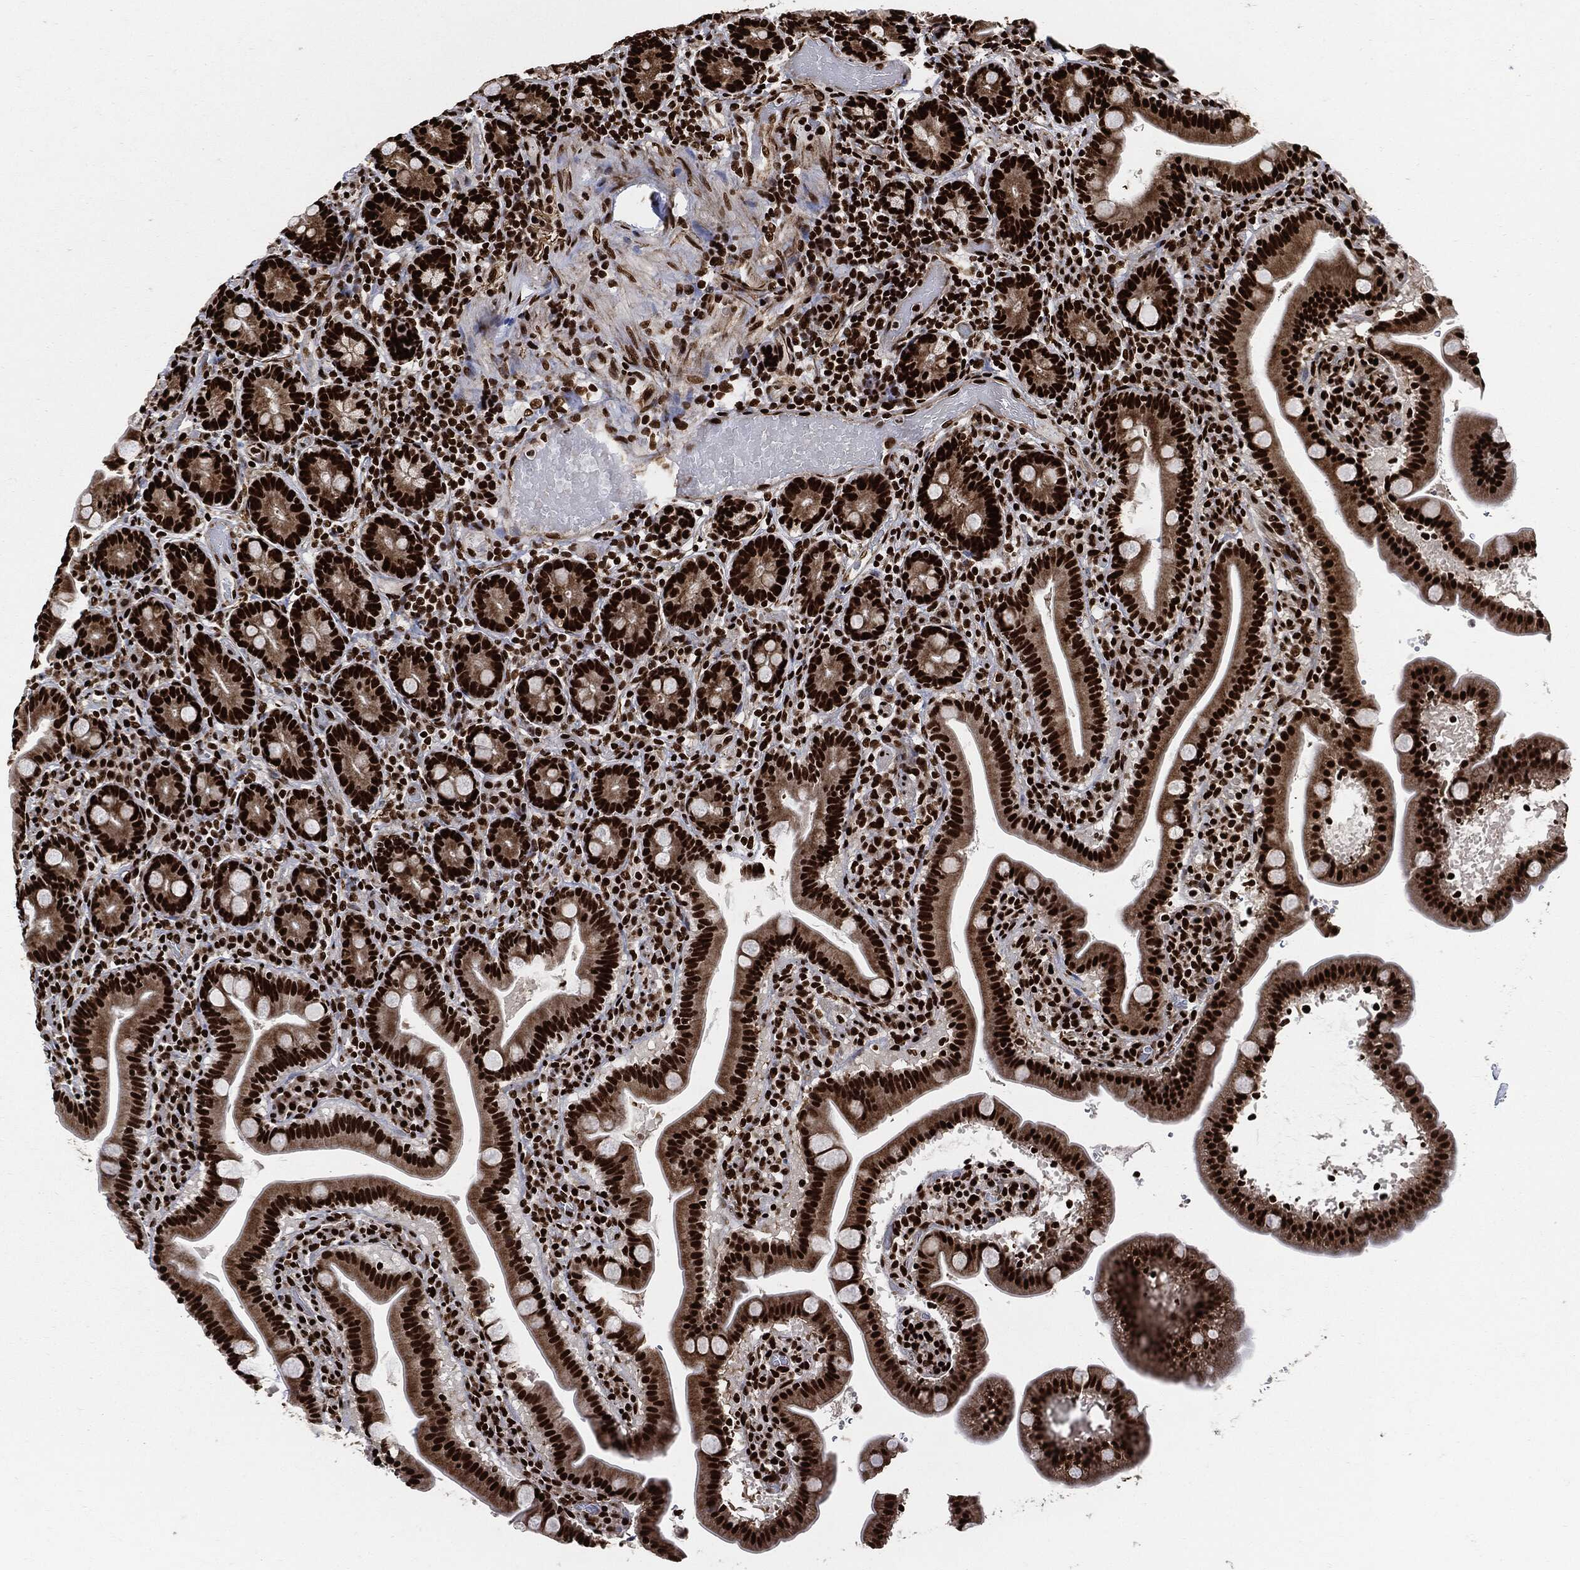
{"staining": {"intensity": "strong", "quantity": ">75%", "location": "nuclear"}, "tissue": "small intestine", "cell_type": "Glandular cells", "image_type": "normal", "snomed": [{"axis": "morphology", "description": "Normal tissue, NOS"}, {"axis": "topography", "description": "Small intestine"}], "caption": "Immunohistochemistry (DAB (3,3'-diaminobenzidine)) staining of unremarkable small intestine demonstrates strong nuclear protein expression in about >75% of glandular cells.", "gene": "RECQL", "patient": {"sex": "male", "age": 66}}